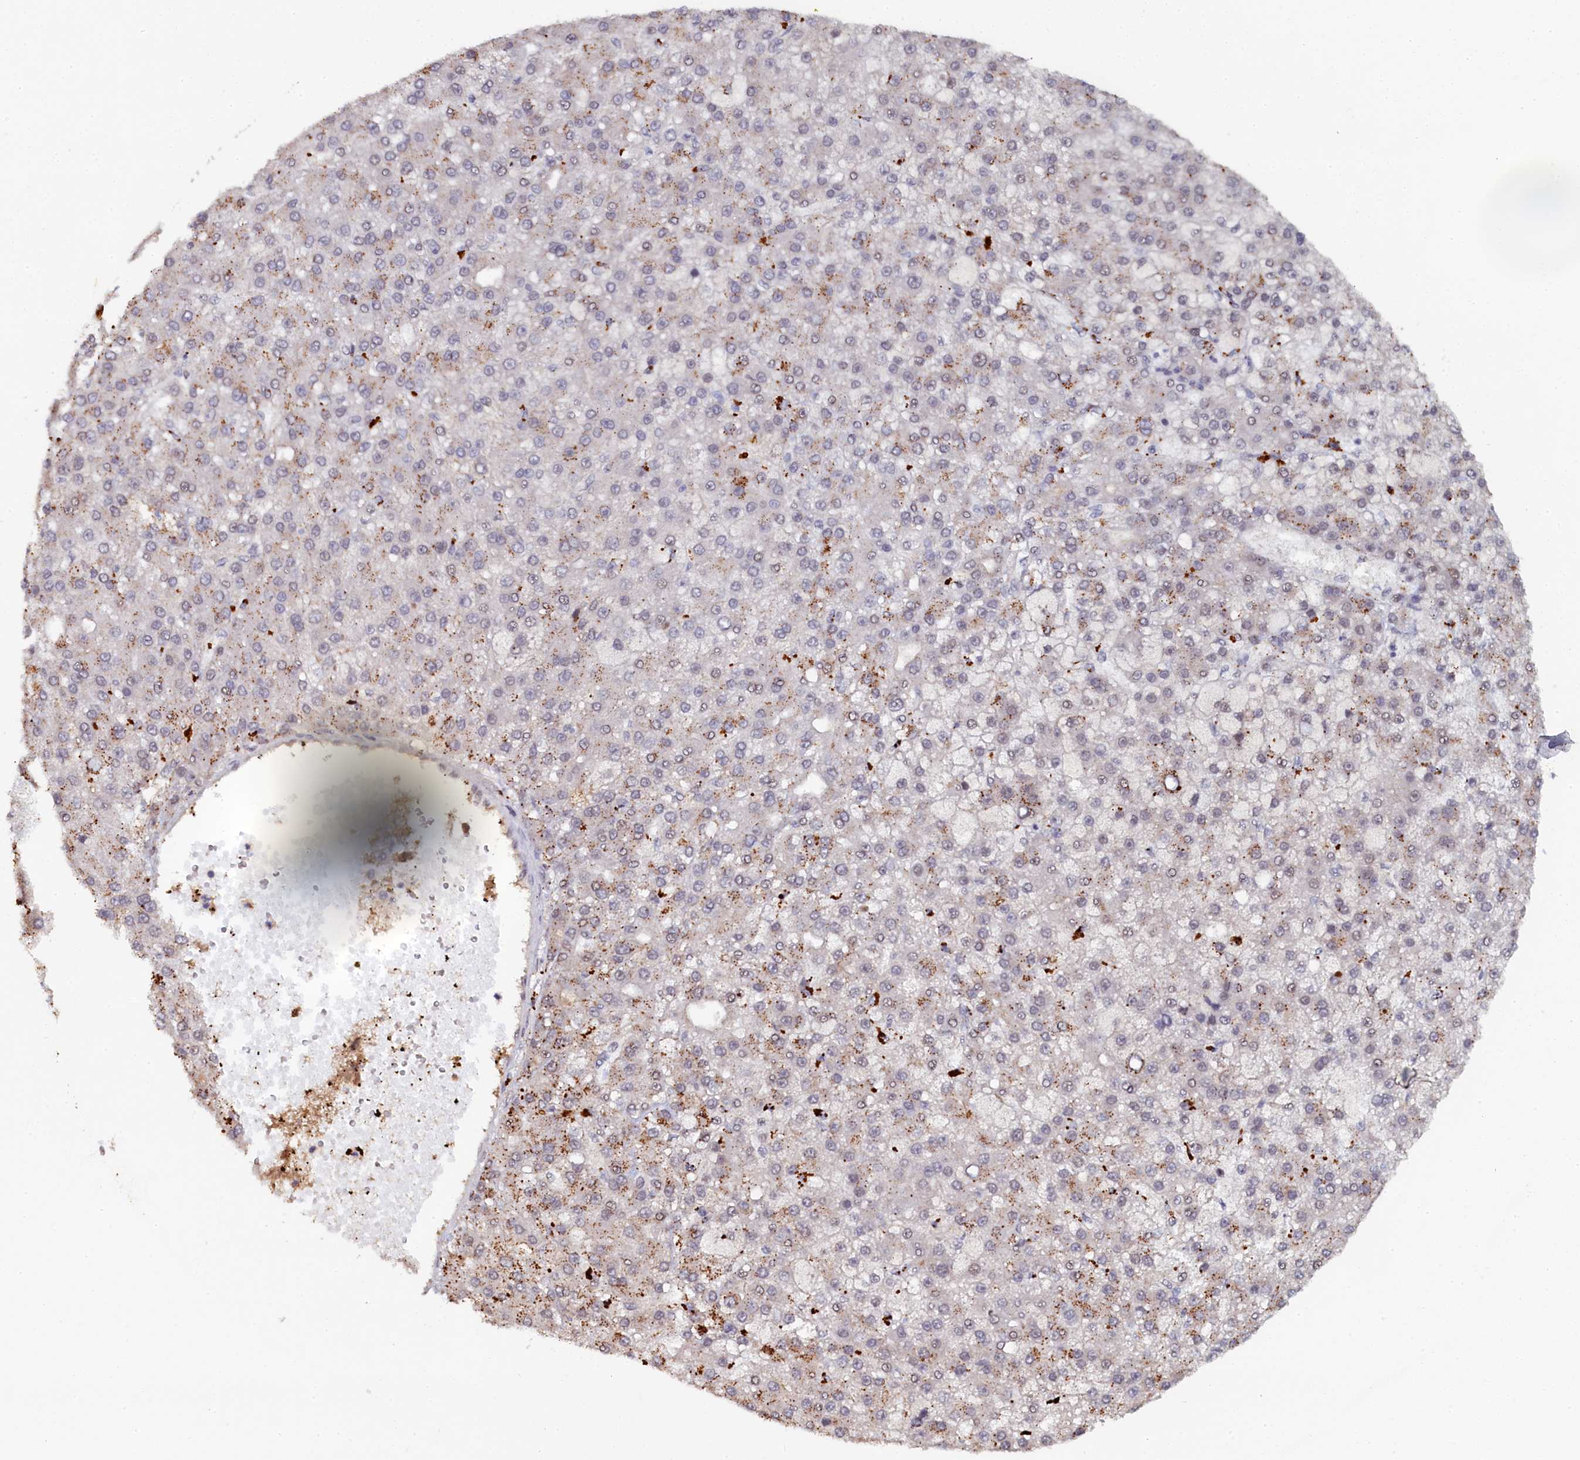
{"staining": {"intensity": "negative", "quantity": "none", "location": "none"}, "tissue": "liver cancer", "cell_type": "Tumor cells", "image_type": "cancer", "snomed": [{"axis": "morphology", "description": "Carcinoma, Hepatocellular, NOS"}, {"axis": "topography", "description": "Liver"}], "caption": "Immunohistochemical staining of liver cancer (hepatocellular carcinoma) shows no significant positivity in tumor cells.", "gene": "INTS14", "patient": {"sex": "male", "age": 67}}